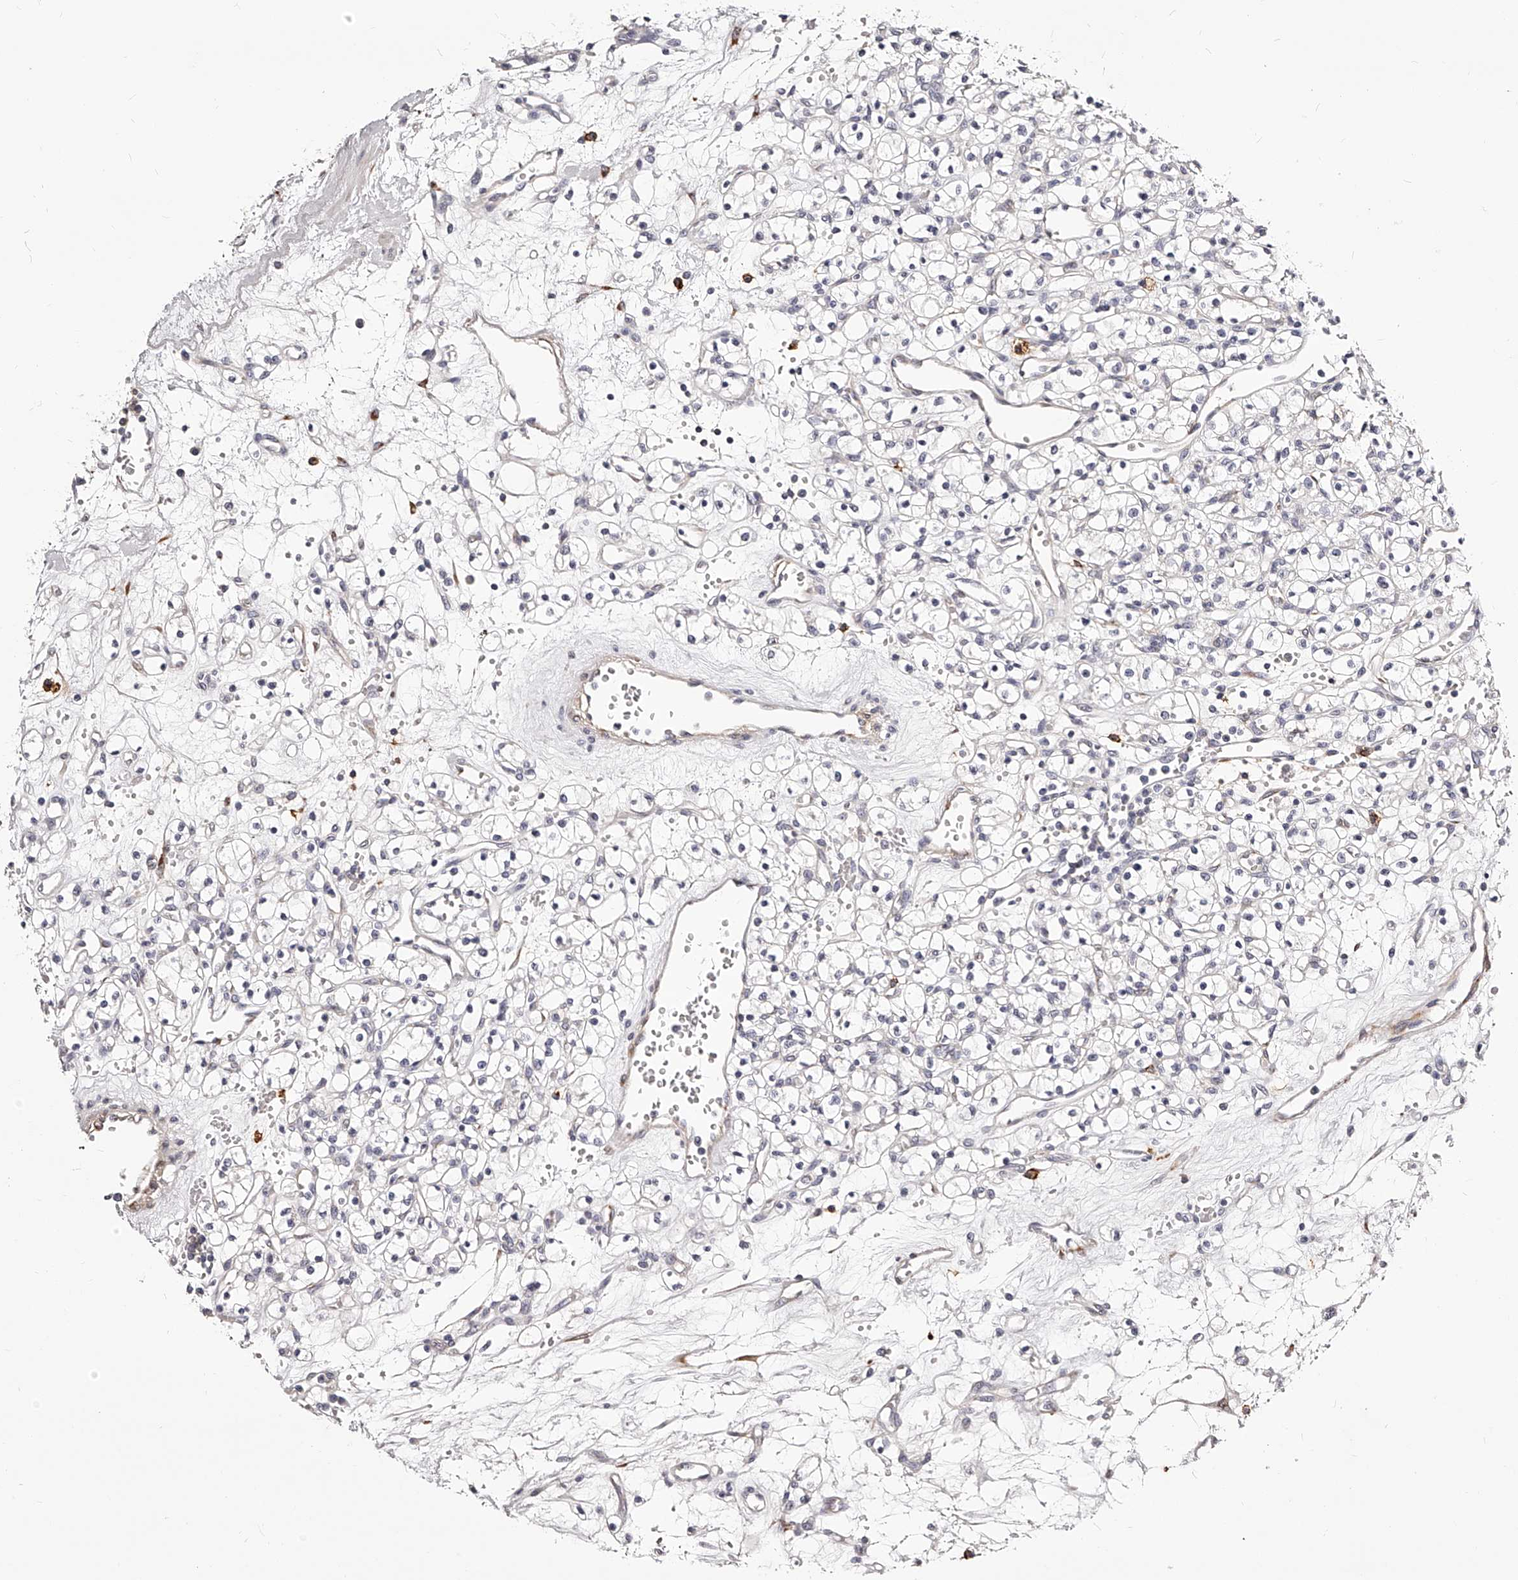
{"staining": {"intensity": "negative", "quantity": "none", "location": "none"}, "tissue": "renal cancer", "cell_type": "Tumor cells", "image_type": "cancer", "snomed": [{"axis": "morphology", "description": "Adenocarcinoma, NOS"}, {"axis": "topography", "description": "Kidney"}], "caption": "Immunohistochemistry (IHC) histopathology image of neoplastic tissue: renal cancer stained with DAB reveals no significant protein positivity in tumor cells.", "gene": "CD82", "patient": {"sex": "female", "age": 59}}